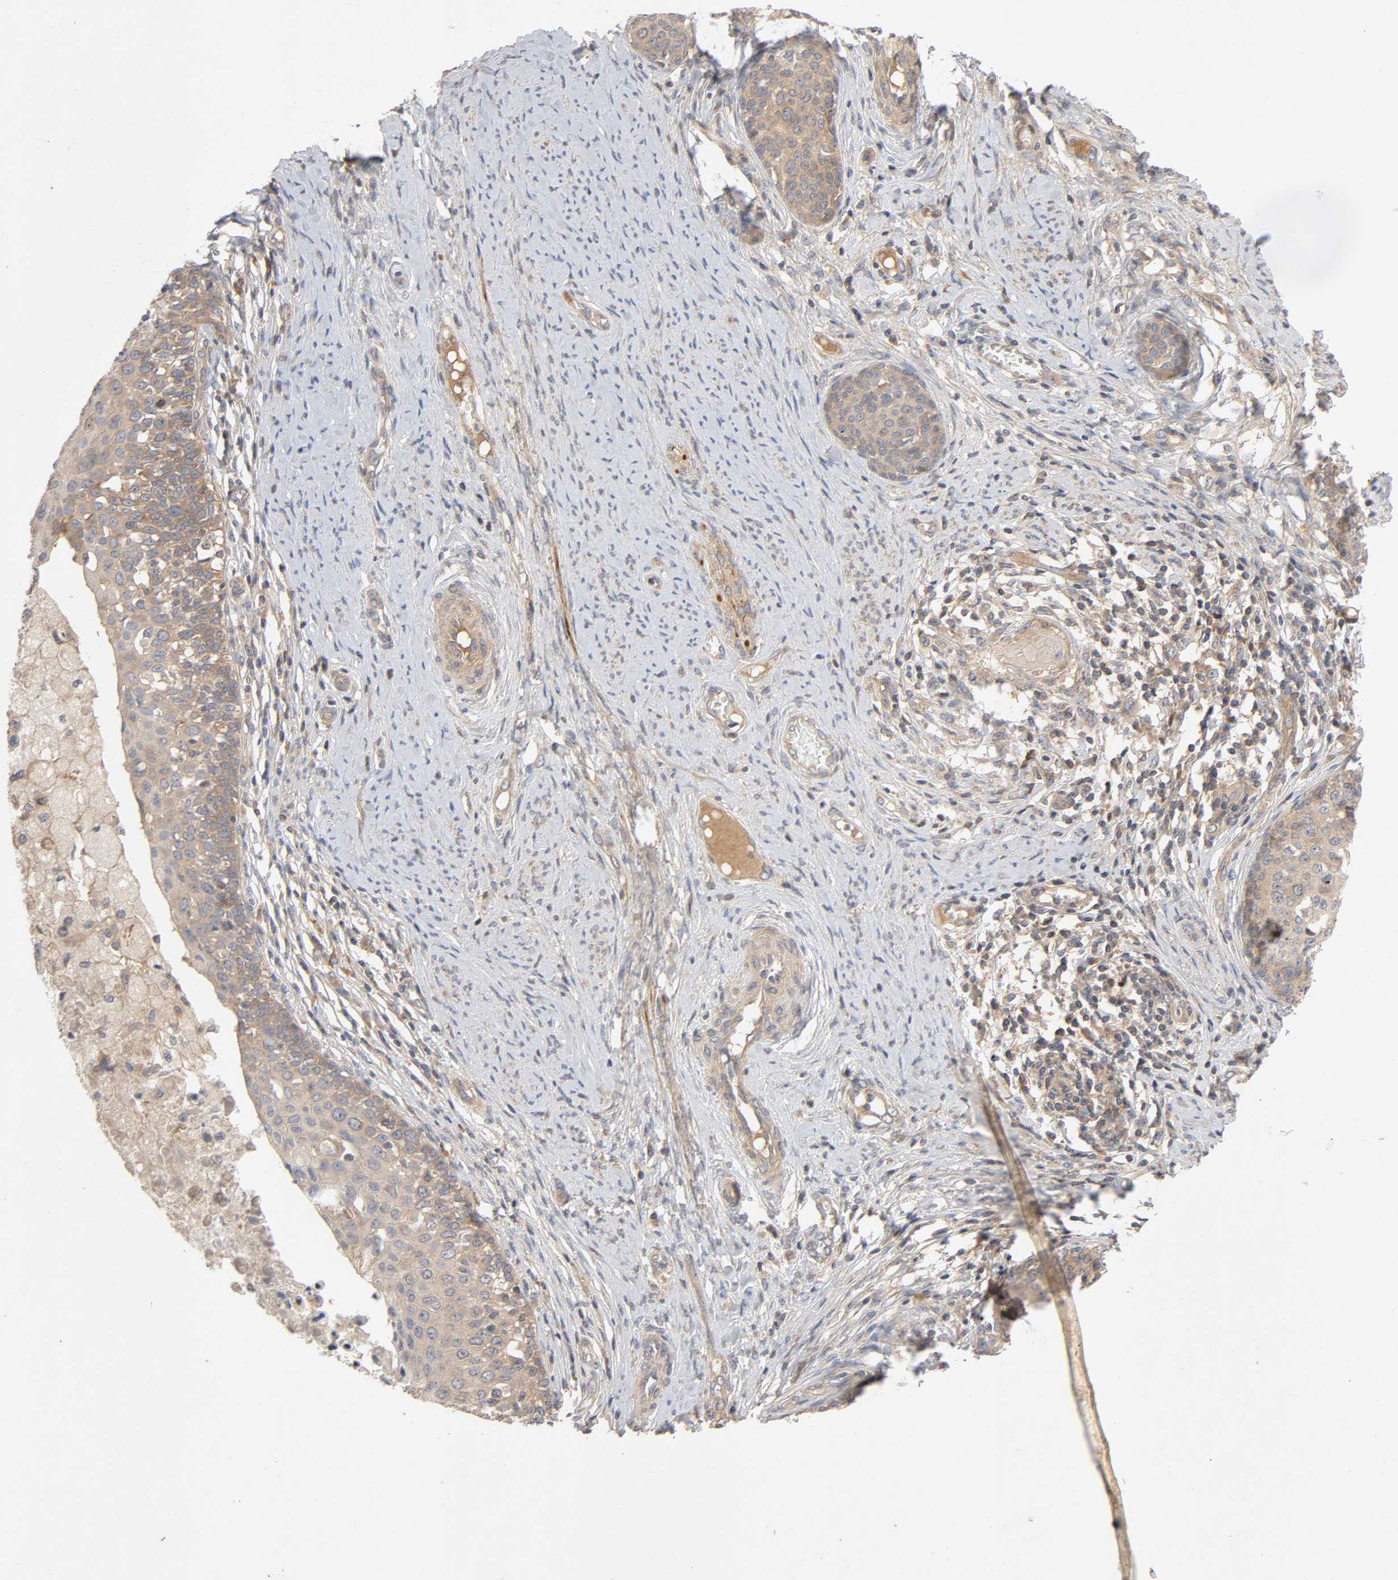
{"staining": {"intensity": "moderate", "quantity": ">75%", "location": "cytoplasmic/membranous"}, "tissue": "cervical cancer", "cell_type": "Tumor cells", "image_type": "cancer", "snomed": [{"axis": "morphology", "description": "Squamous cell carcinoma, NOS"}, {"axis": "morphology", "description": "Adenocarcinoma, NOS"}, {"axis": "topography", "description": "Cervix"}], "caption": "Human cervical cancer stained with a protein marker demonstrates moderate staining in tumor cells.", "gene": "CPB2", "patient": {"sex": "female", "age": 52}}